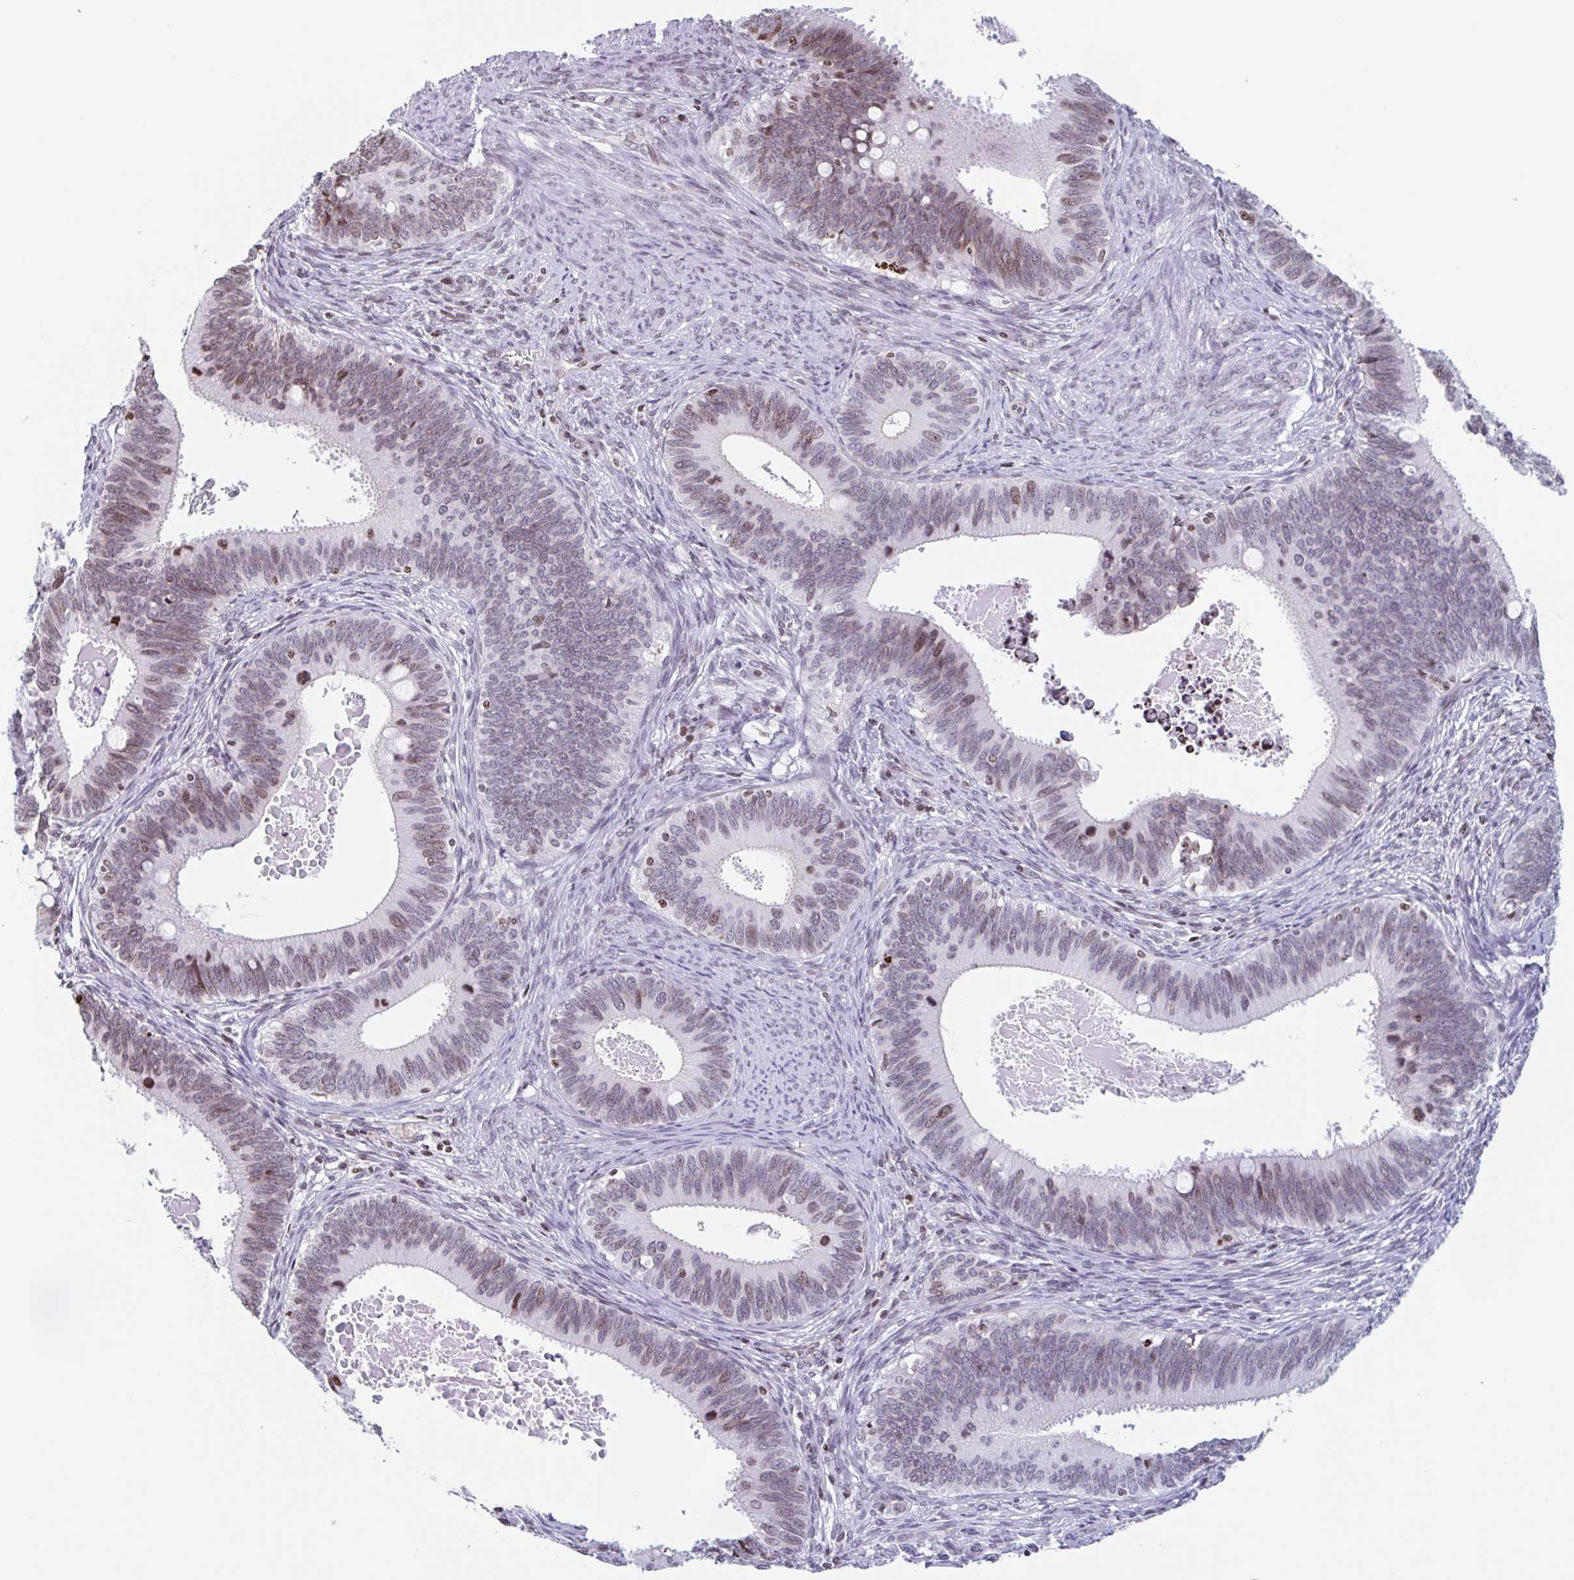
{"staining": {"intensity": "moderate", "quantity": "25%-75%", "location": "nuclear"}, "tissue": "cervical cancer", "cell_type": "Tumor cells", "image_type": "cancer", "snomed": [{"axis": "morphology", "description": "Adenocarcinoma, NOS"}, {"axis": "topography", "description": "Cervix"}], "caption": "This histopathology image shows immunohistochemistry staining of cervical adenocarcinoma, with medium moderate nuclear staining in about 25%-75% of tumor cells.", "gene": "NOL6", "patient": {"sex": "female", "age": 42}}